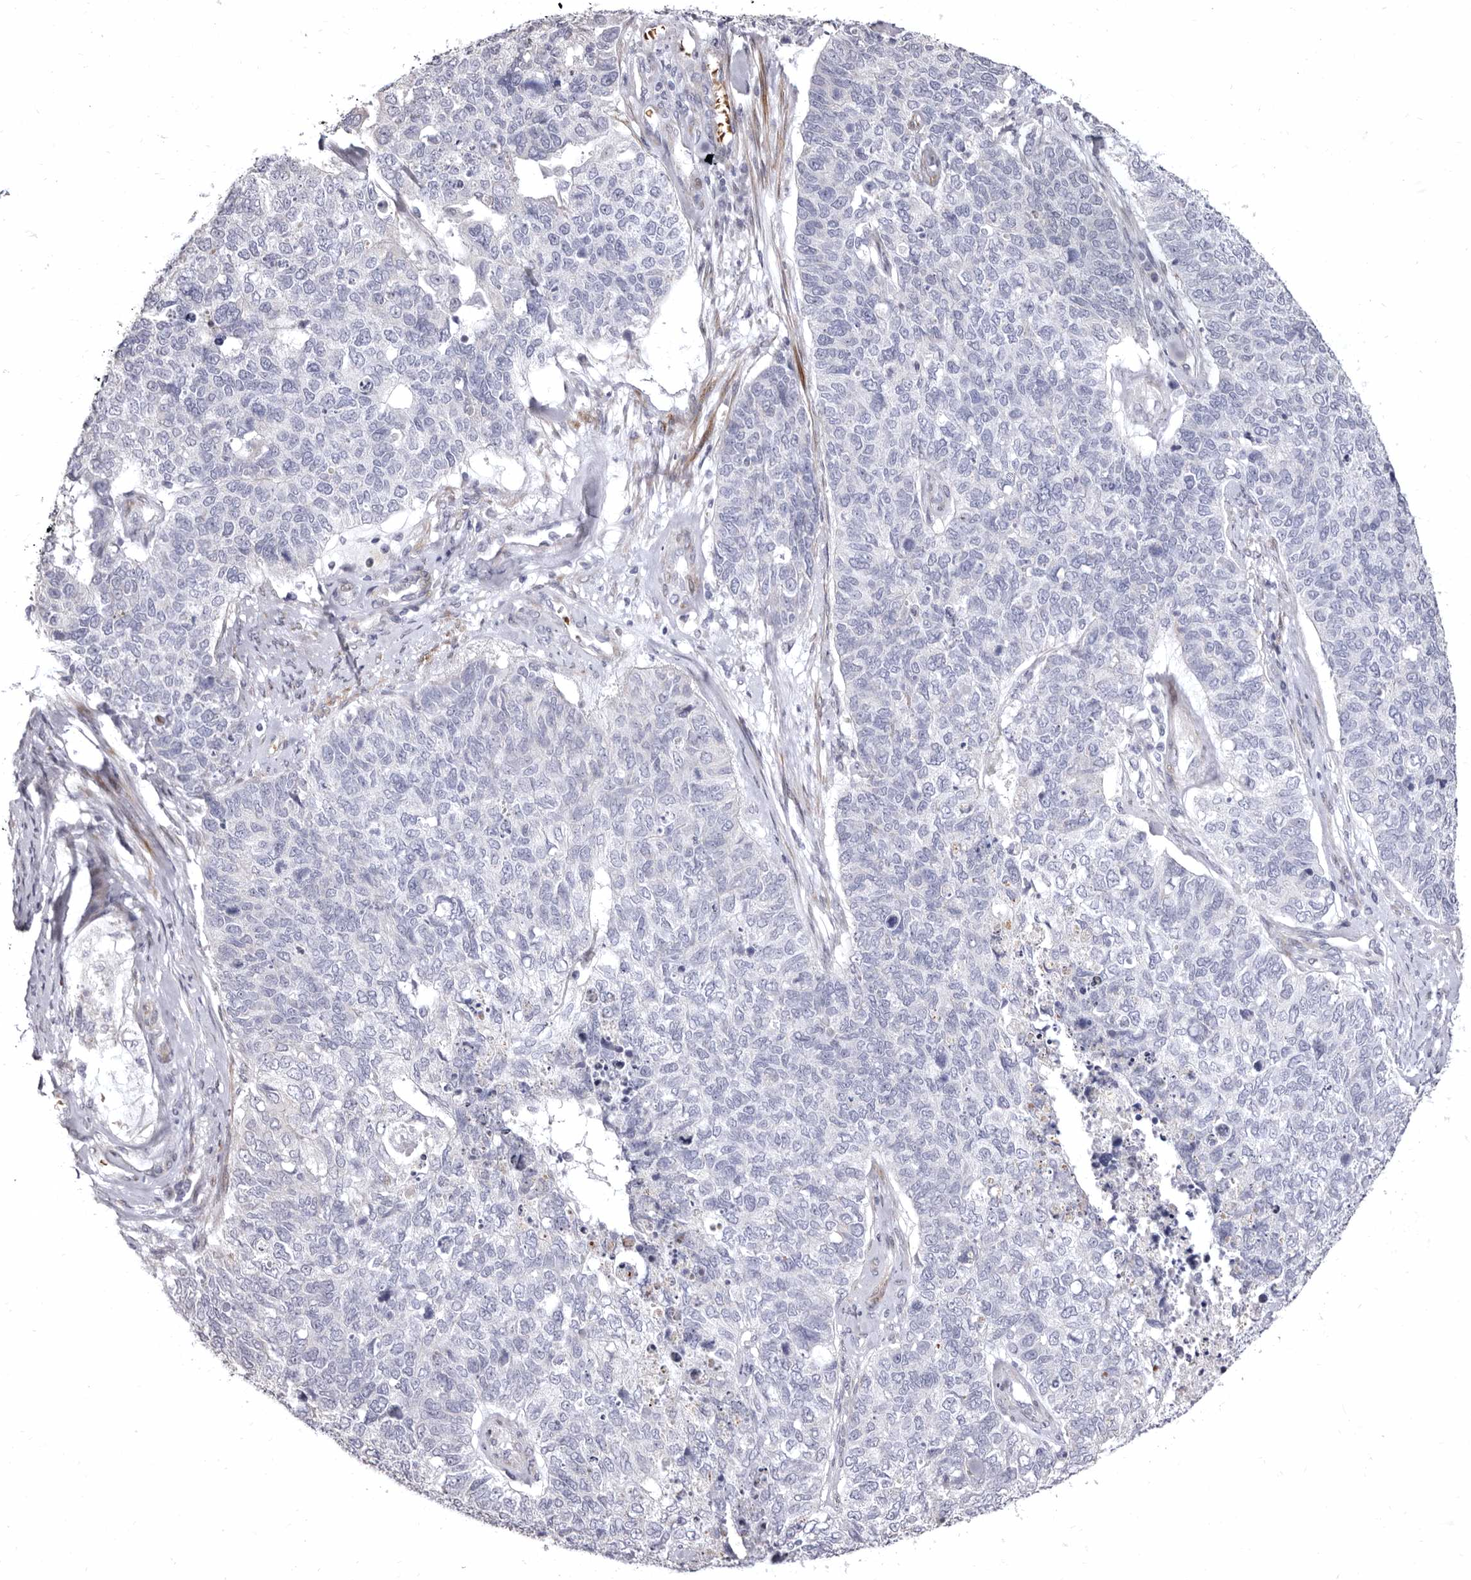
{"staining": {"intensity": "negative", "quantity": "none", "location": "none"}, "tissue": "cervical cancer", "cell_type": "Tumor cells", "image_type": "cancer", "snomed": [{"axis": "morphology", "description": "Squamous cell carcinoma, NOS"}, {"axis": "topography", "description": "Cervix"}], "caption": "High power microscopy image of an IHC micrograph of squamous cell carcinoma (cervical), revealing no significant staining in tumor cells.", "gene": "AIDA", "patient": {"sex": "female", "age": 63}}